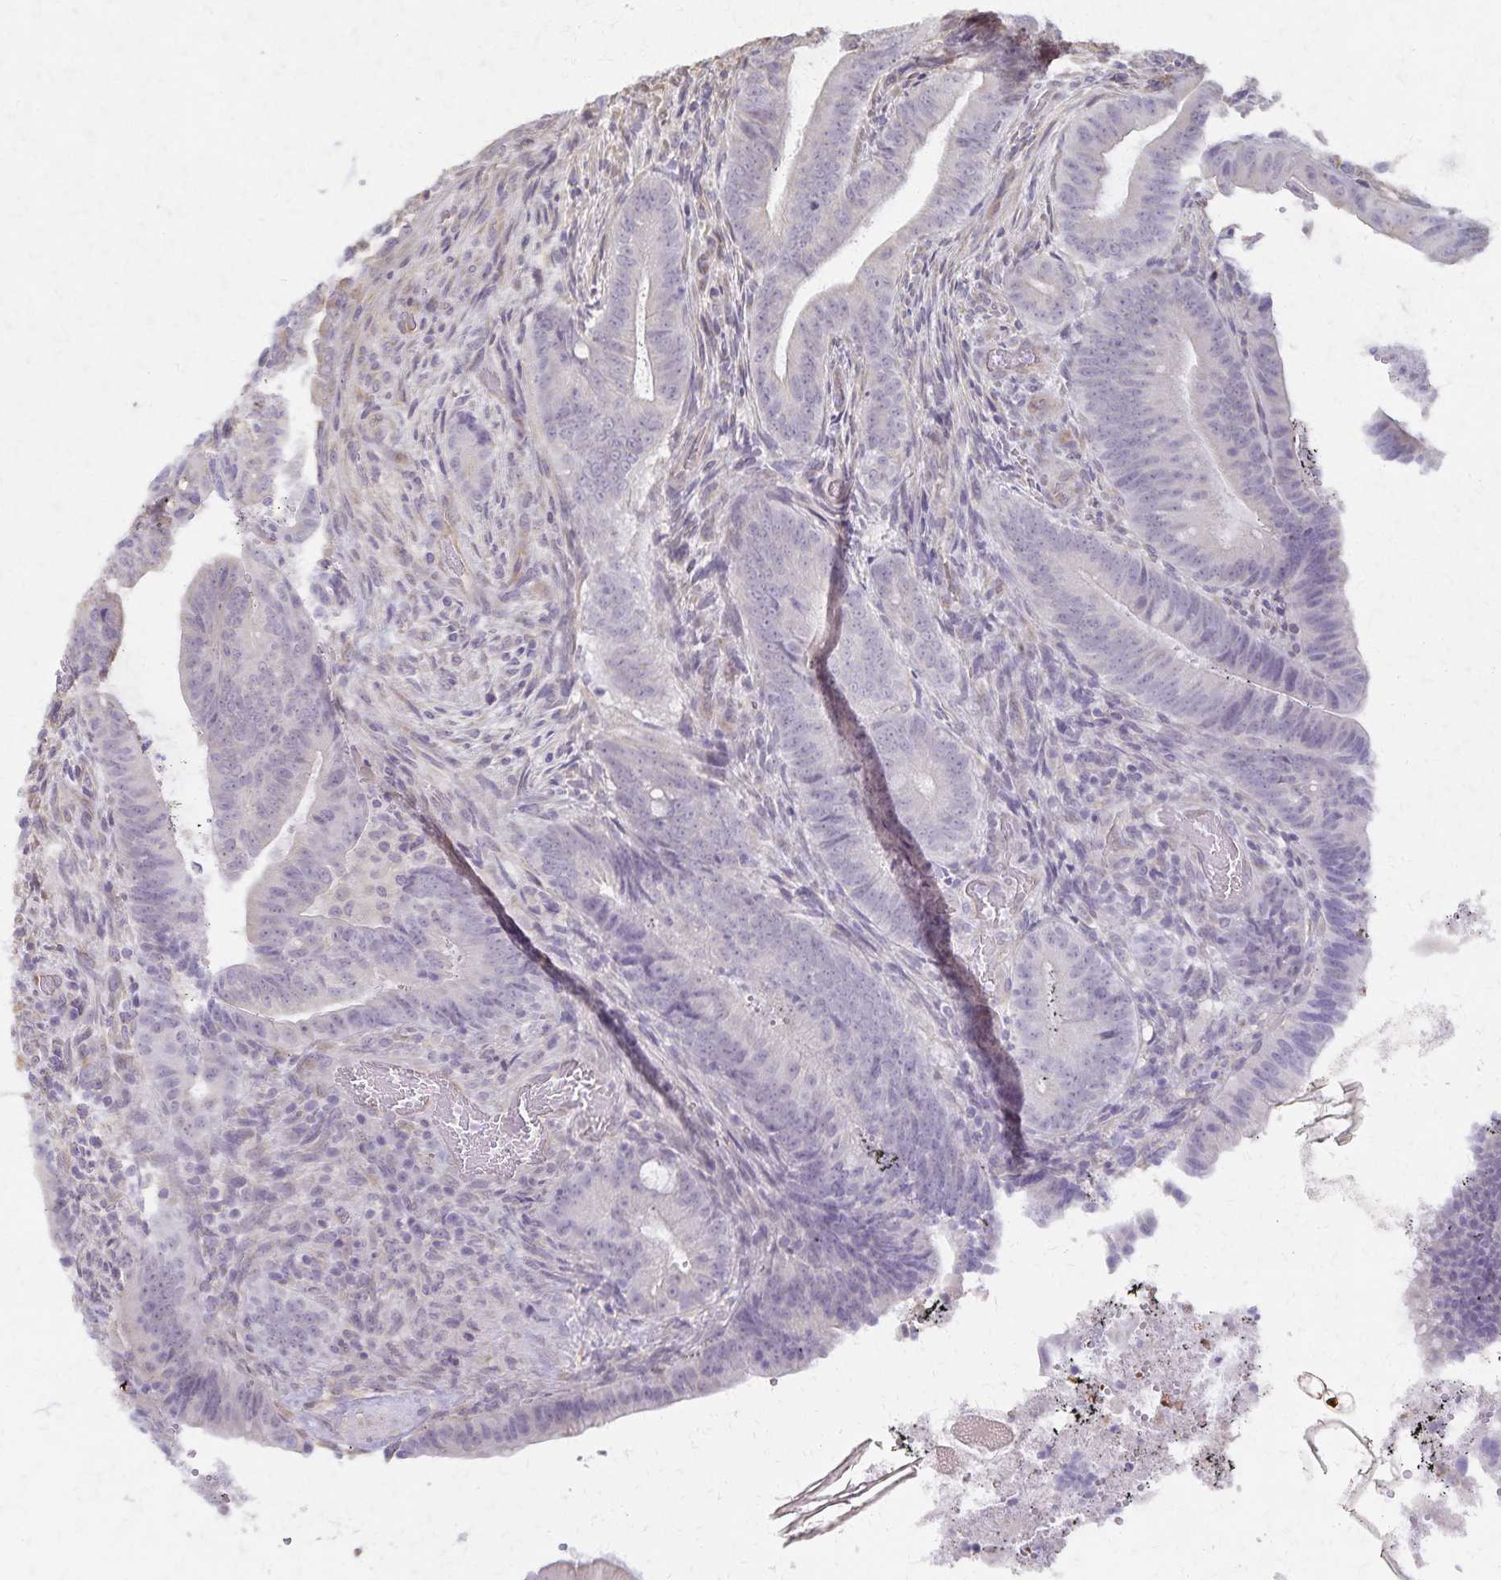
{"staining": {"intensity": "negative", "quantity": "none", "location": "none"}, "tissue": "colorectal cancer", "cell_type": "Tumor cells", "image_type": "cancer", "snomed": [{"axis": "morphology", "description": "Adenocarcinoma, NOS"}, {"axis": "topography", "description": "Colon"}], "caption": "A histopathology image of human colorectal cancer (adenocarcinoma) is negative for staining in tumor cells.", "gene": "KISS1", "patient": {"sex": "female", "age": 43}}